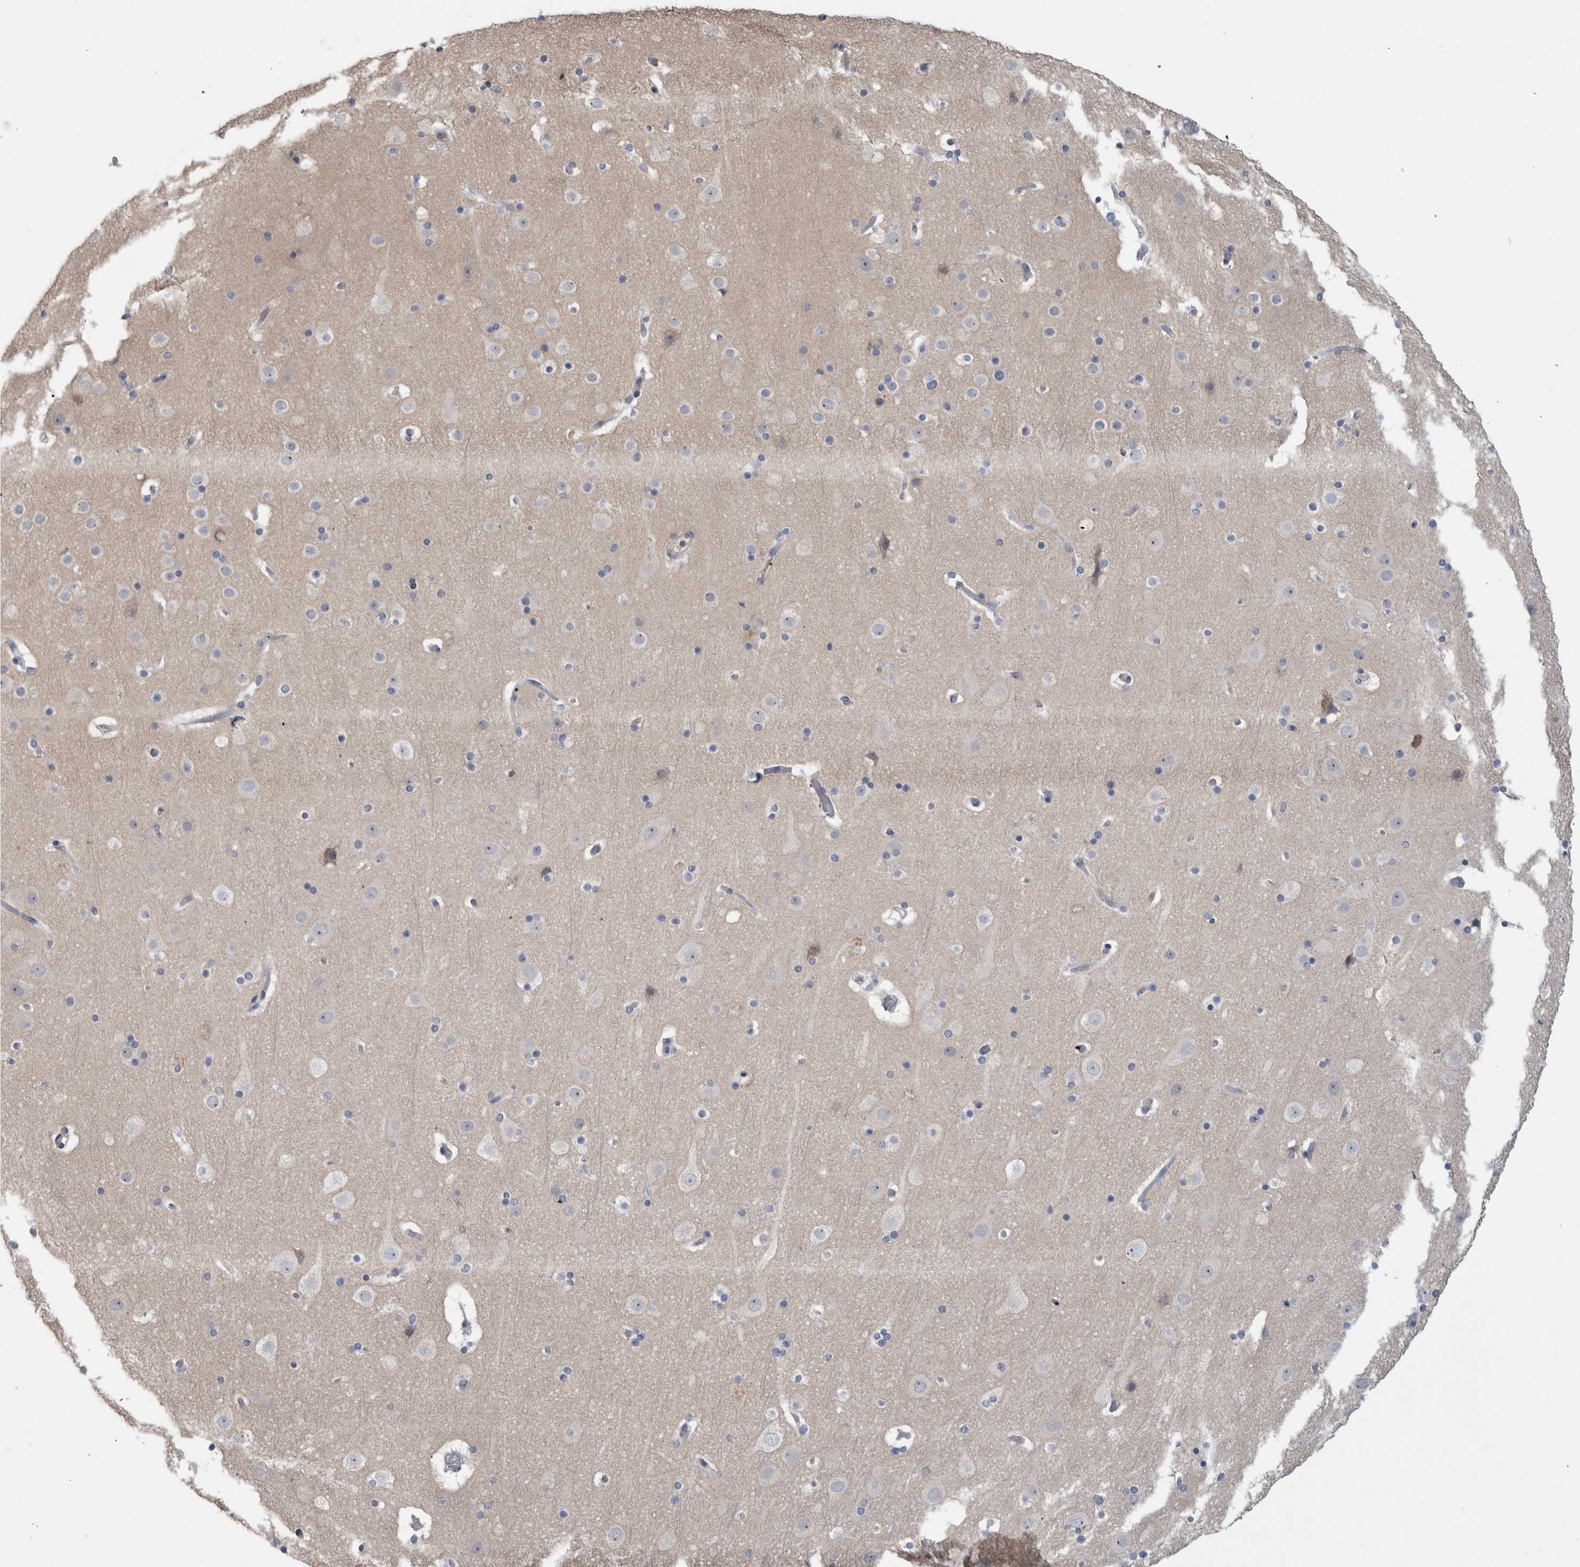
{"staining": {"intensity": "negative", "quantity": "none", "location": "none"}, "tissue": "cerebral cortex", "cell_type": "Endothelial cells", "image_type": "normal", "snomed": [{"axis": "morphology", "description": "Normal tissue, NOS"}, {"axis": "topography", "description": "Cerebral cortex"}], "caption": "Cerebral cortex stained for a protein using IHC displays no expression endothelial cells.", "gene": "ADAM2", "patient": {"sex": "male", "age": 57}}